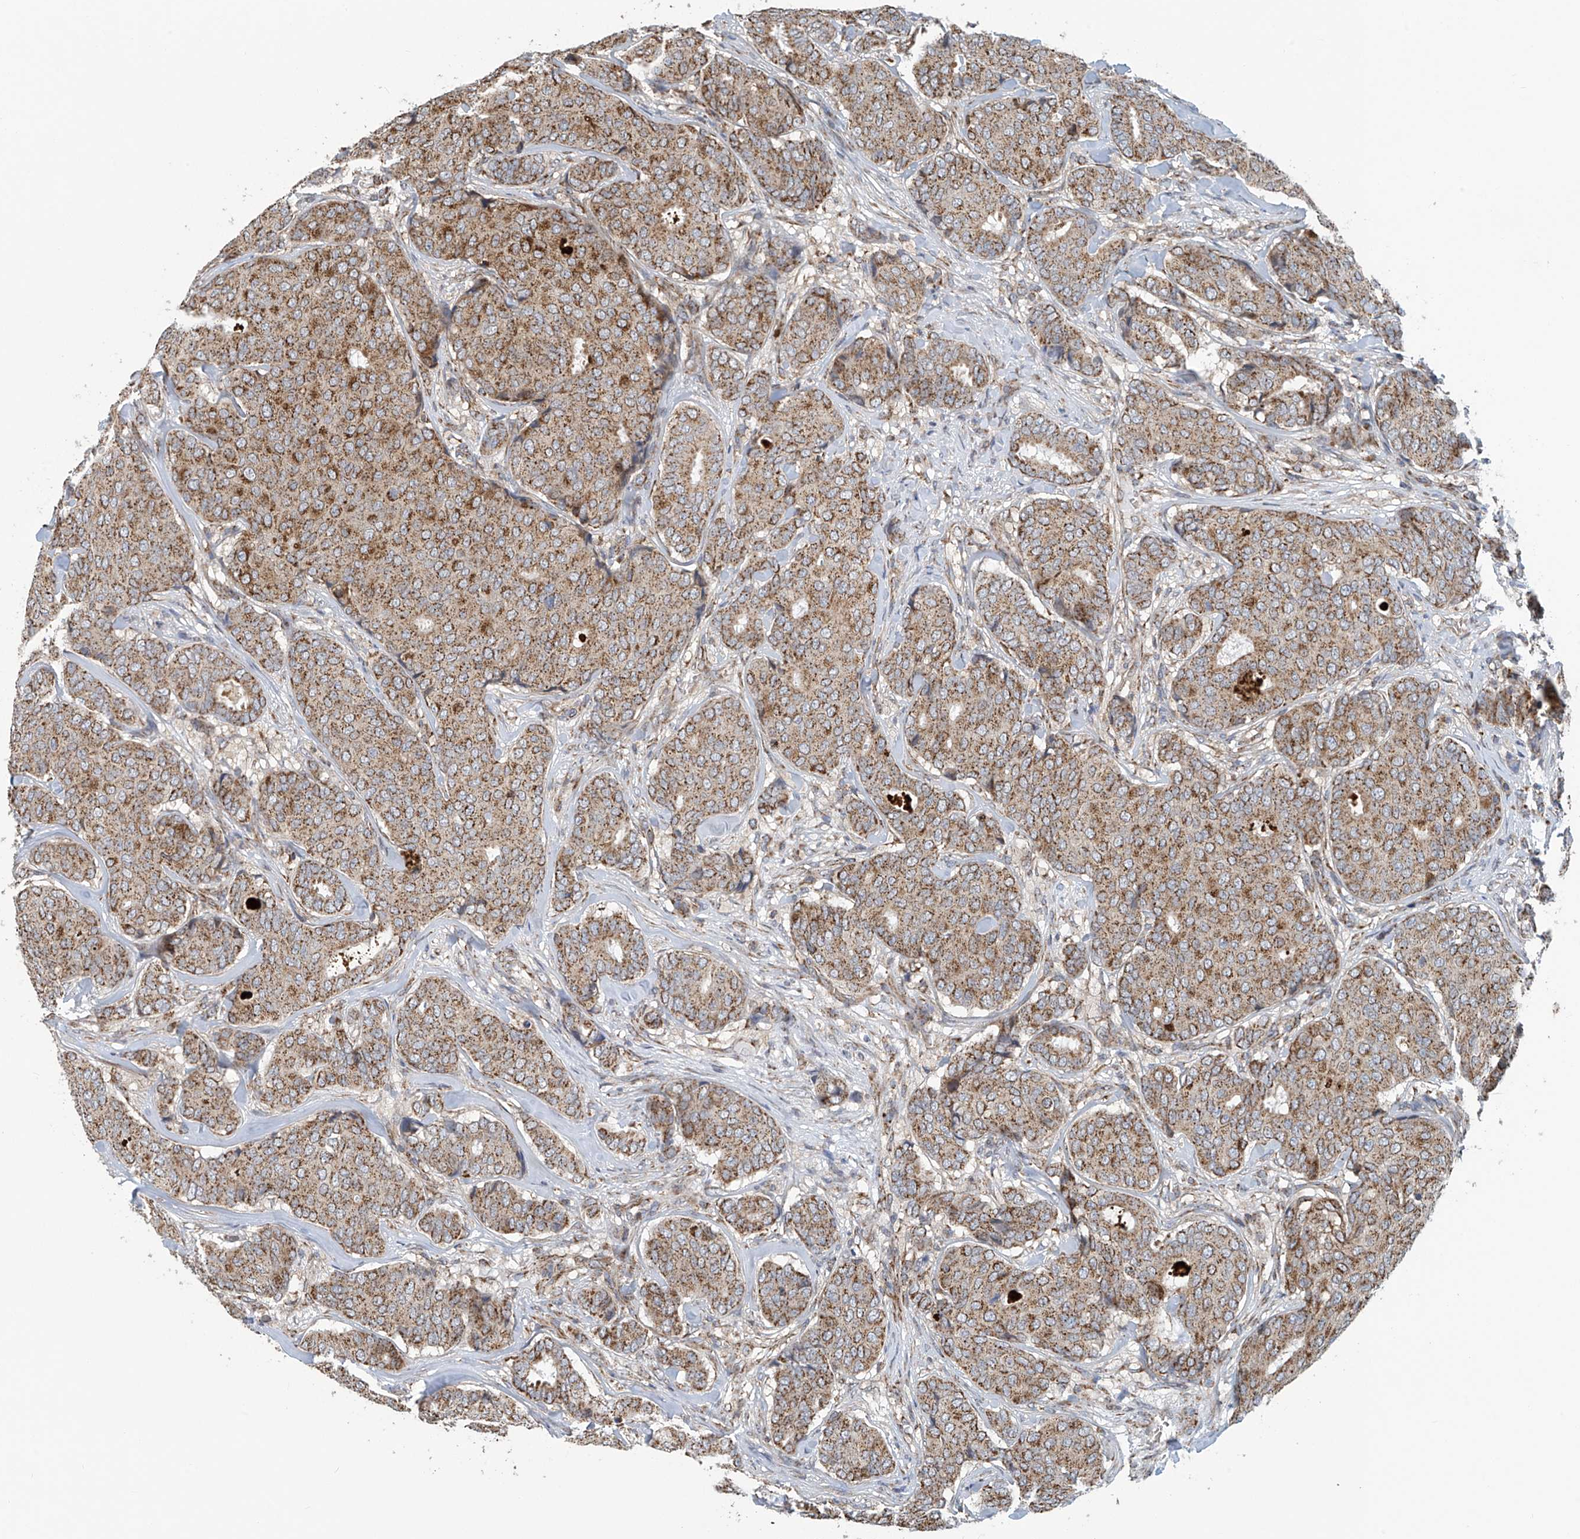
{"staining": {"intensity": "moderate", "quantity": ">75%", "location": "cytoplasmic/membranous"}, "tissue": "breast cancer", "cell_type": "Tumor cells", "image_type": "cancer", "snomed": [{"axis": "morphology", "description": "Duct carcinoma"}, {"axis": "topography", "description": "Breast"}], "caption": "Immunohistochemistry (IHC) photomicrograph of neoplastic tissue: invasive ductal carcinoma (breast) stained using IHC shows medium levels of moderate protein expression localized specifically in the cytoplasmic/membranous of tumor cells, appearing as a cytoplasmic/membranous brown color.", "gene": "COMMD1", "patient": {"sex": "female", "age": 75}}